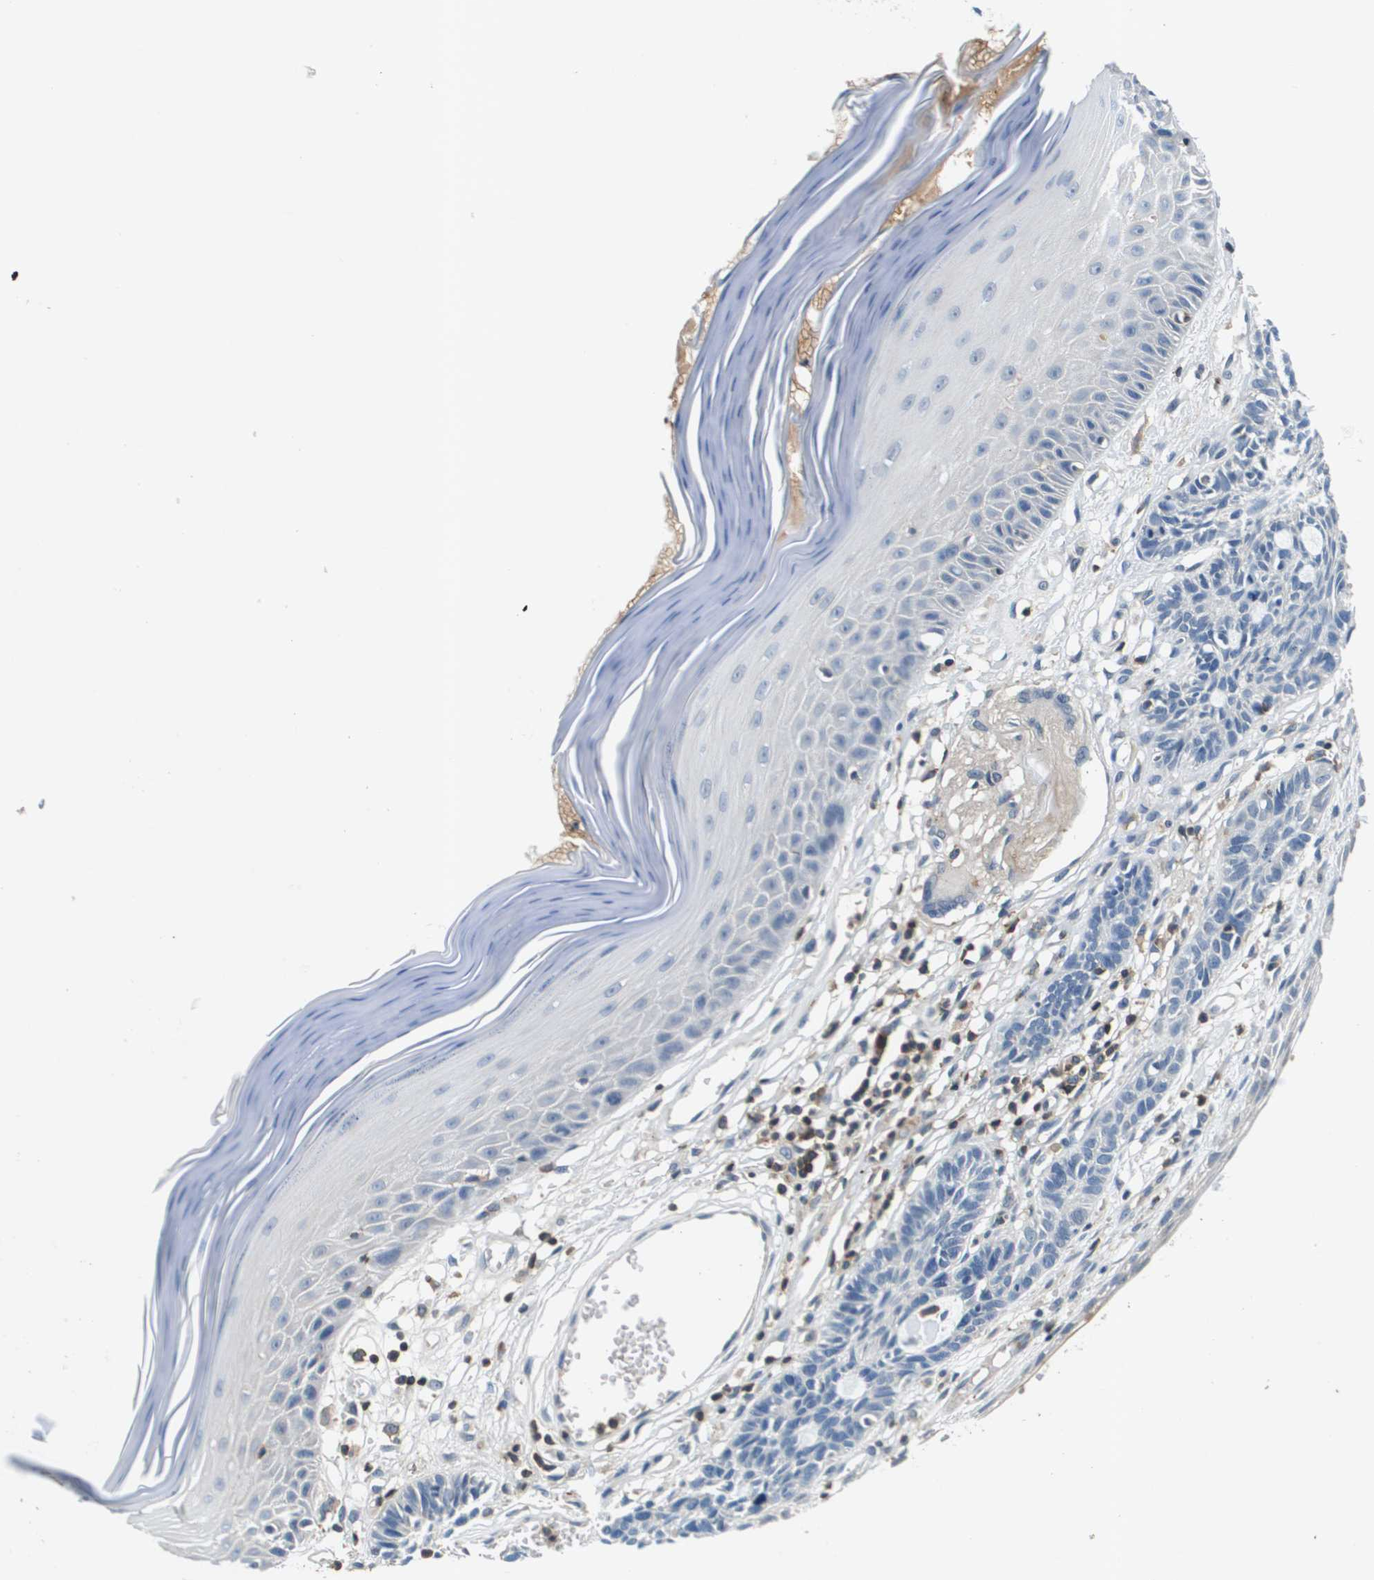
{"staining": {"intensity": "negative", "quantity": "none", "location": "none"}, "tissue": "skin cancer", "cell_type": "Tumor cells", "image_type": "cancer", "snomed": [{"axis": "morphology", "description": "Basal cell carcinoma"}, {"axis": "topography", "description": "Skin"}], "caption": "A high-resolution photomicrograph shows IHC staining of skin cancer, which displays no significant staining in tumor cells. Brightfield microscopy of immunohistochemistry (IHC) stained with DAB (brown) and hematoxylin (blue), captured at high magnification.", "gene": "KCNQ5", "patient": {"sex": "male", "age": 67}}